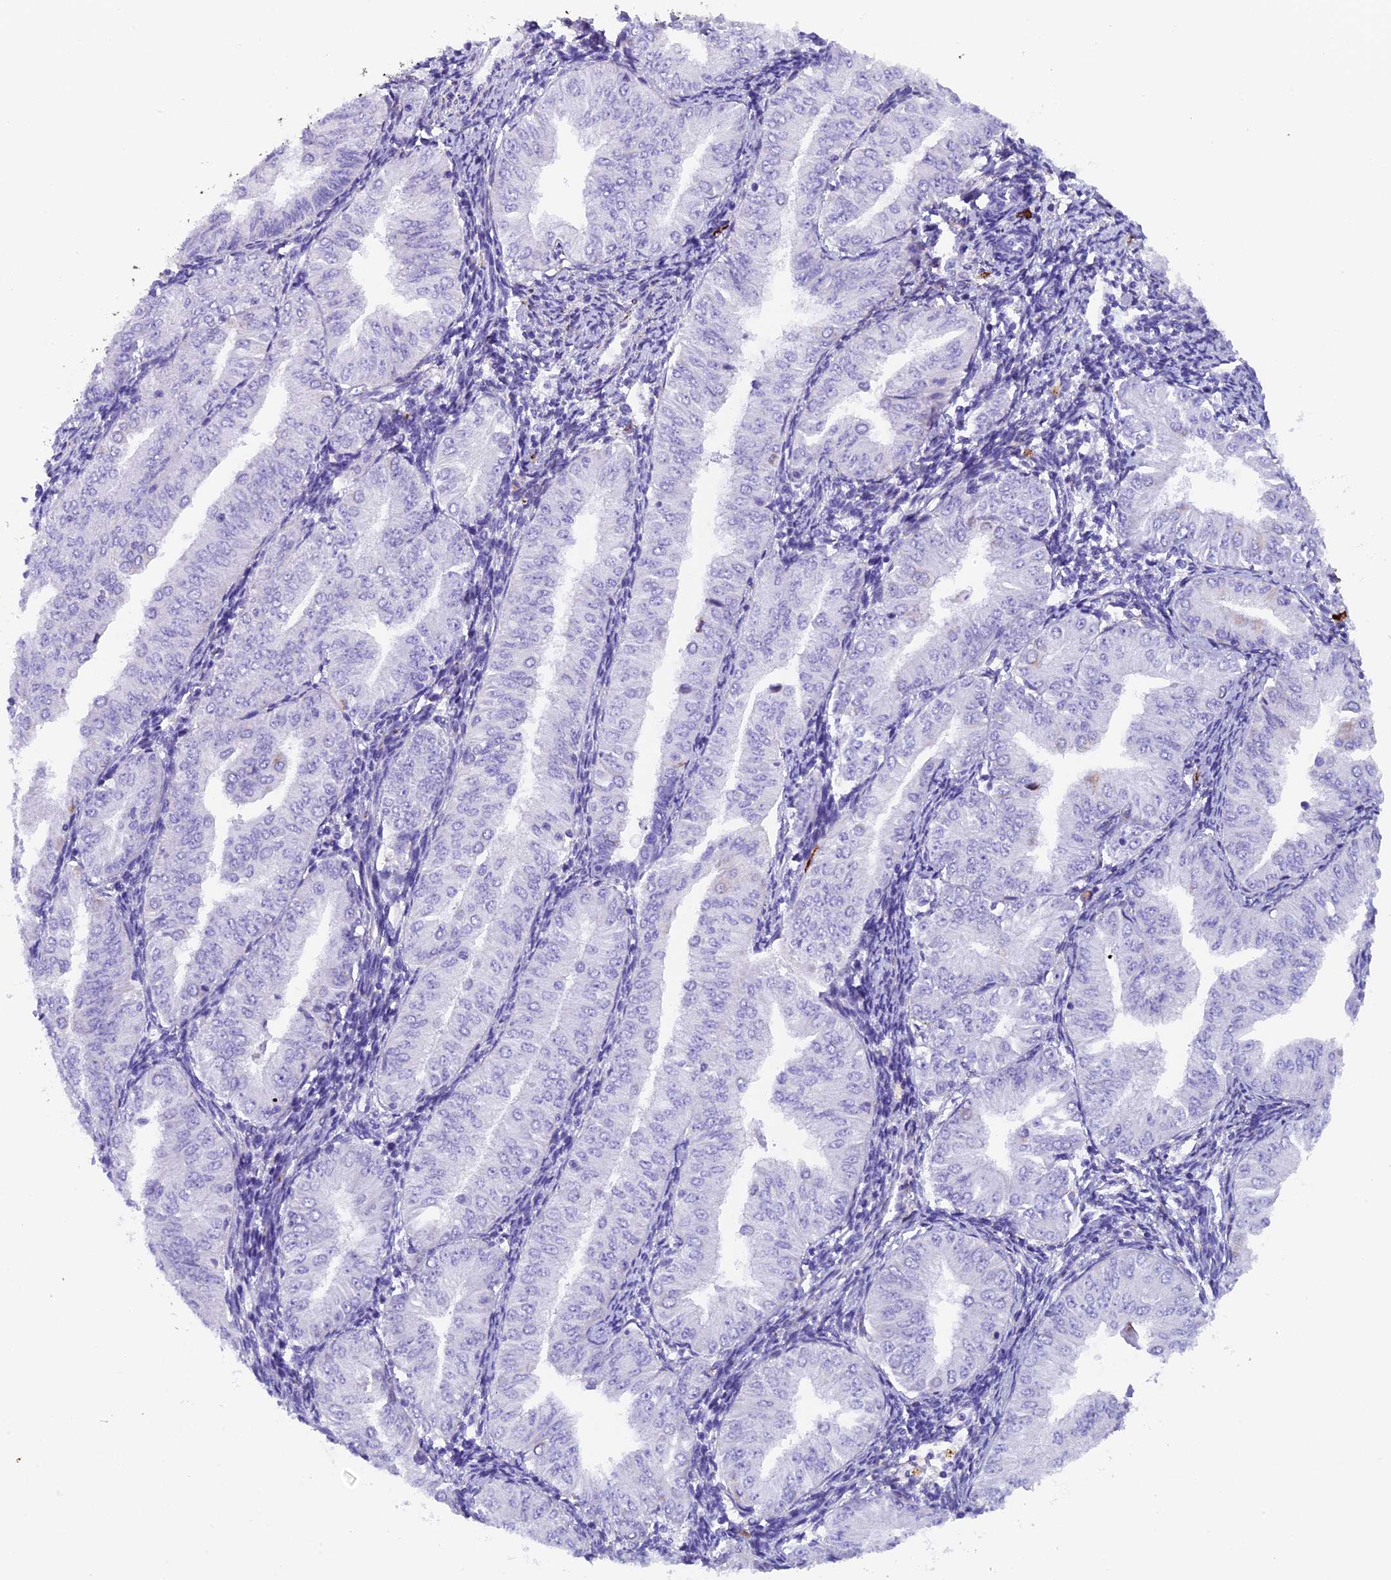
{"staining": {"intensity": "negative", "quantity": "none", "location": "none"}, "tissue": "endometrial cancer", "cell_type": "Tumor cells", "image_type": "cancer", "snomed": [{"axis": "morphology", "description": "Normal tissue, NOS"}, {"axis": "morphology", "description": "Adenocarcinoma, NOS"}, {"axis": "topography", "description": "Endometrium"}], "caption": "An image of human endometrial adenocarcinoma is negative for staining in tumor cells. (Brightfield microscopy of DAB (3,3'-diaminobenzidine) immunohistochemistry (IHC) at high magnification).", "gene": "RTTN", "patient": {"sex": "female", "age": 53}}